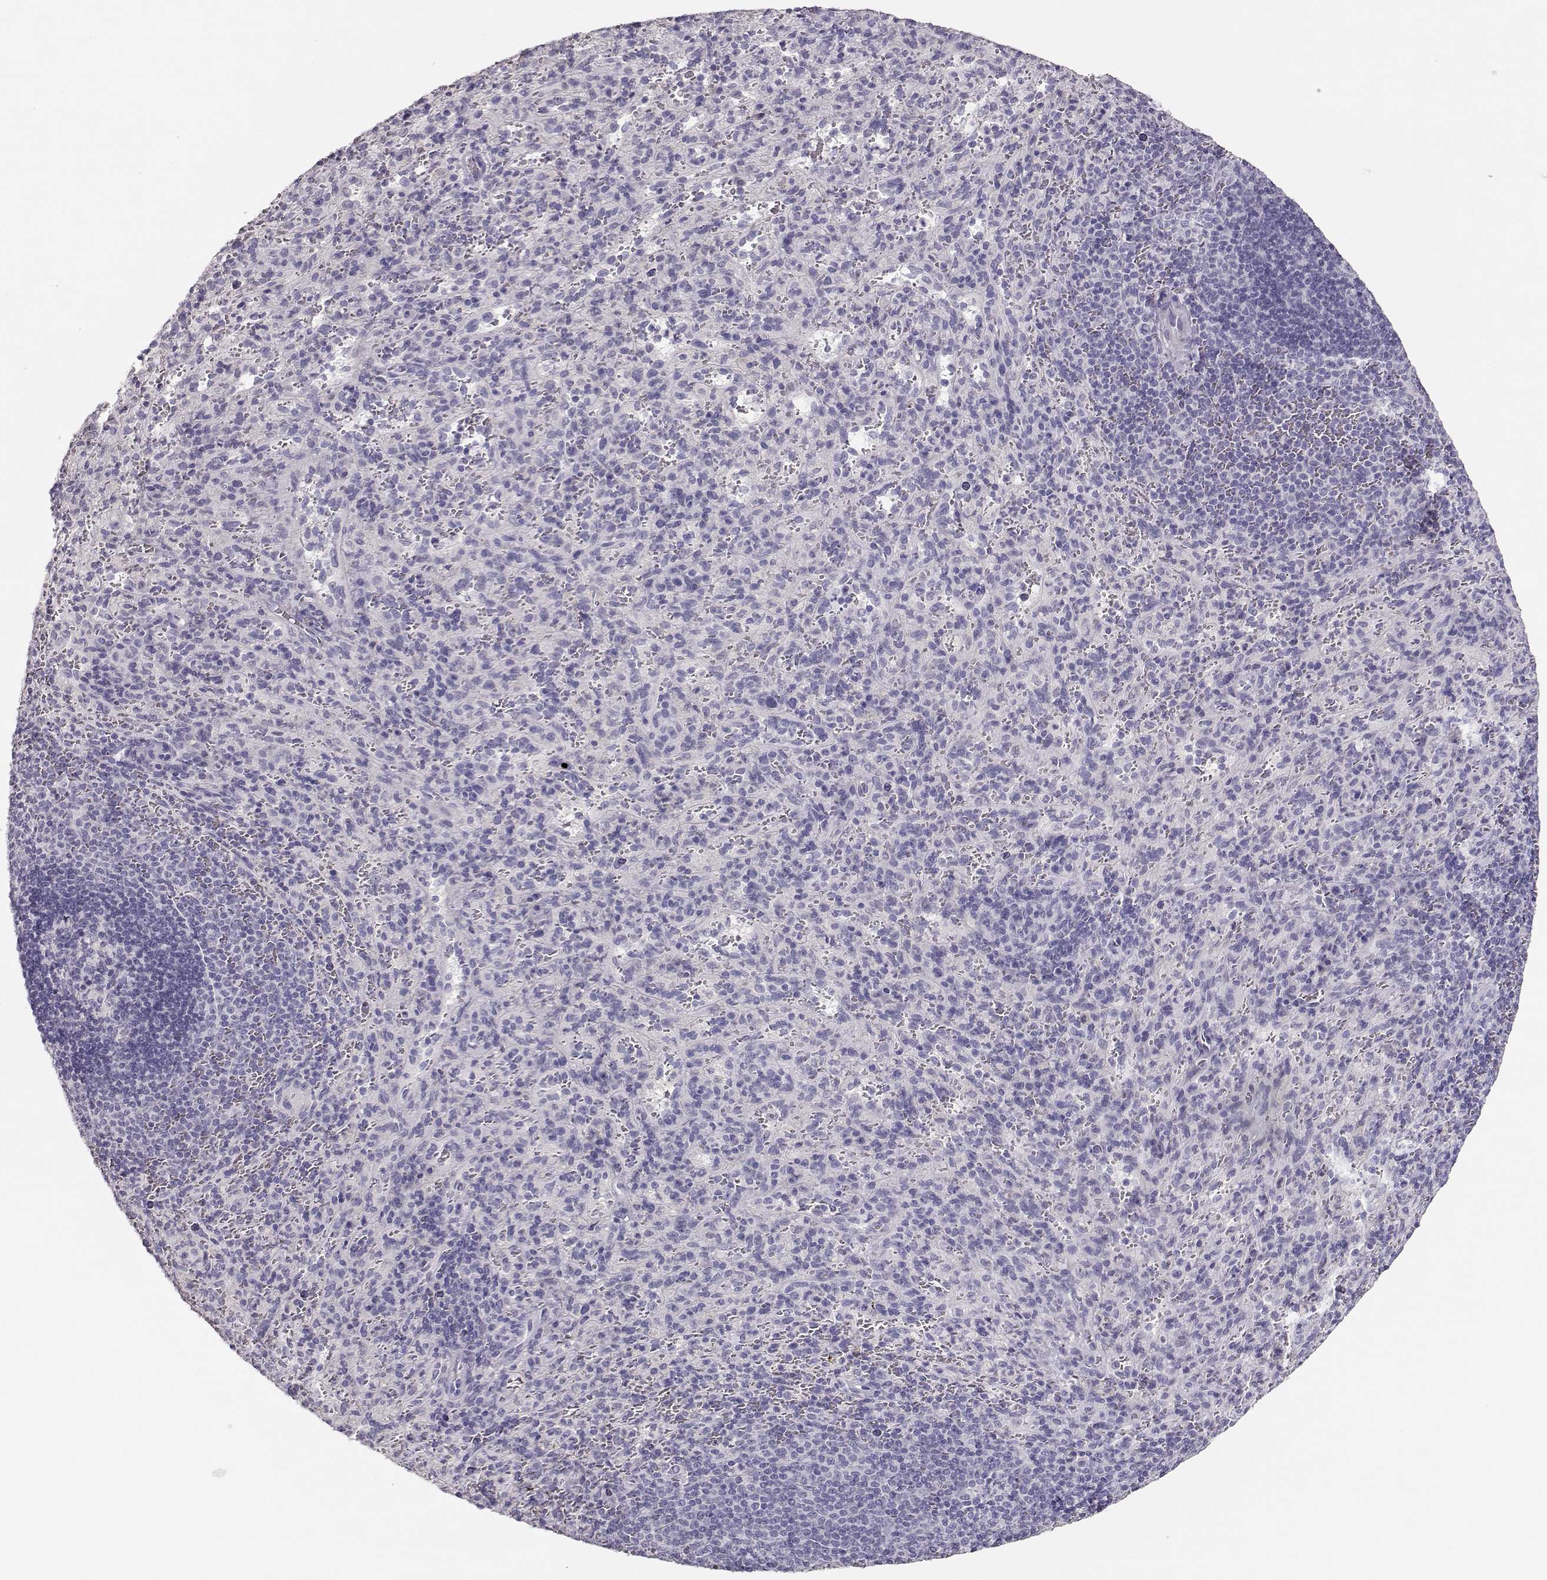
{"staining": {"intensity": "negative", "quantity": "none", "location": "none"}, "tissue": "spleen", "cell_type": "Cells in red pulp", "image_type": "normal", "snomed": [{"axis": "morphology", "description": "Normal tissue, NOS"}, {"axis": "topography", "description": "Spleen"}], "caption": "IHC of benign spleen exhibits no positivity in cells in red pulp. (DAB (3,3'-diaminobenzidine) immunohistochemistry (IHC) with hematoxylin counter stain).", "gene": "MAGEC1", "patient": {"sex": "male", "age": 57}}